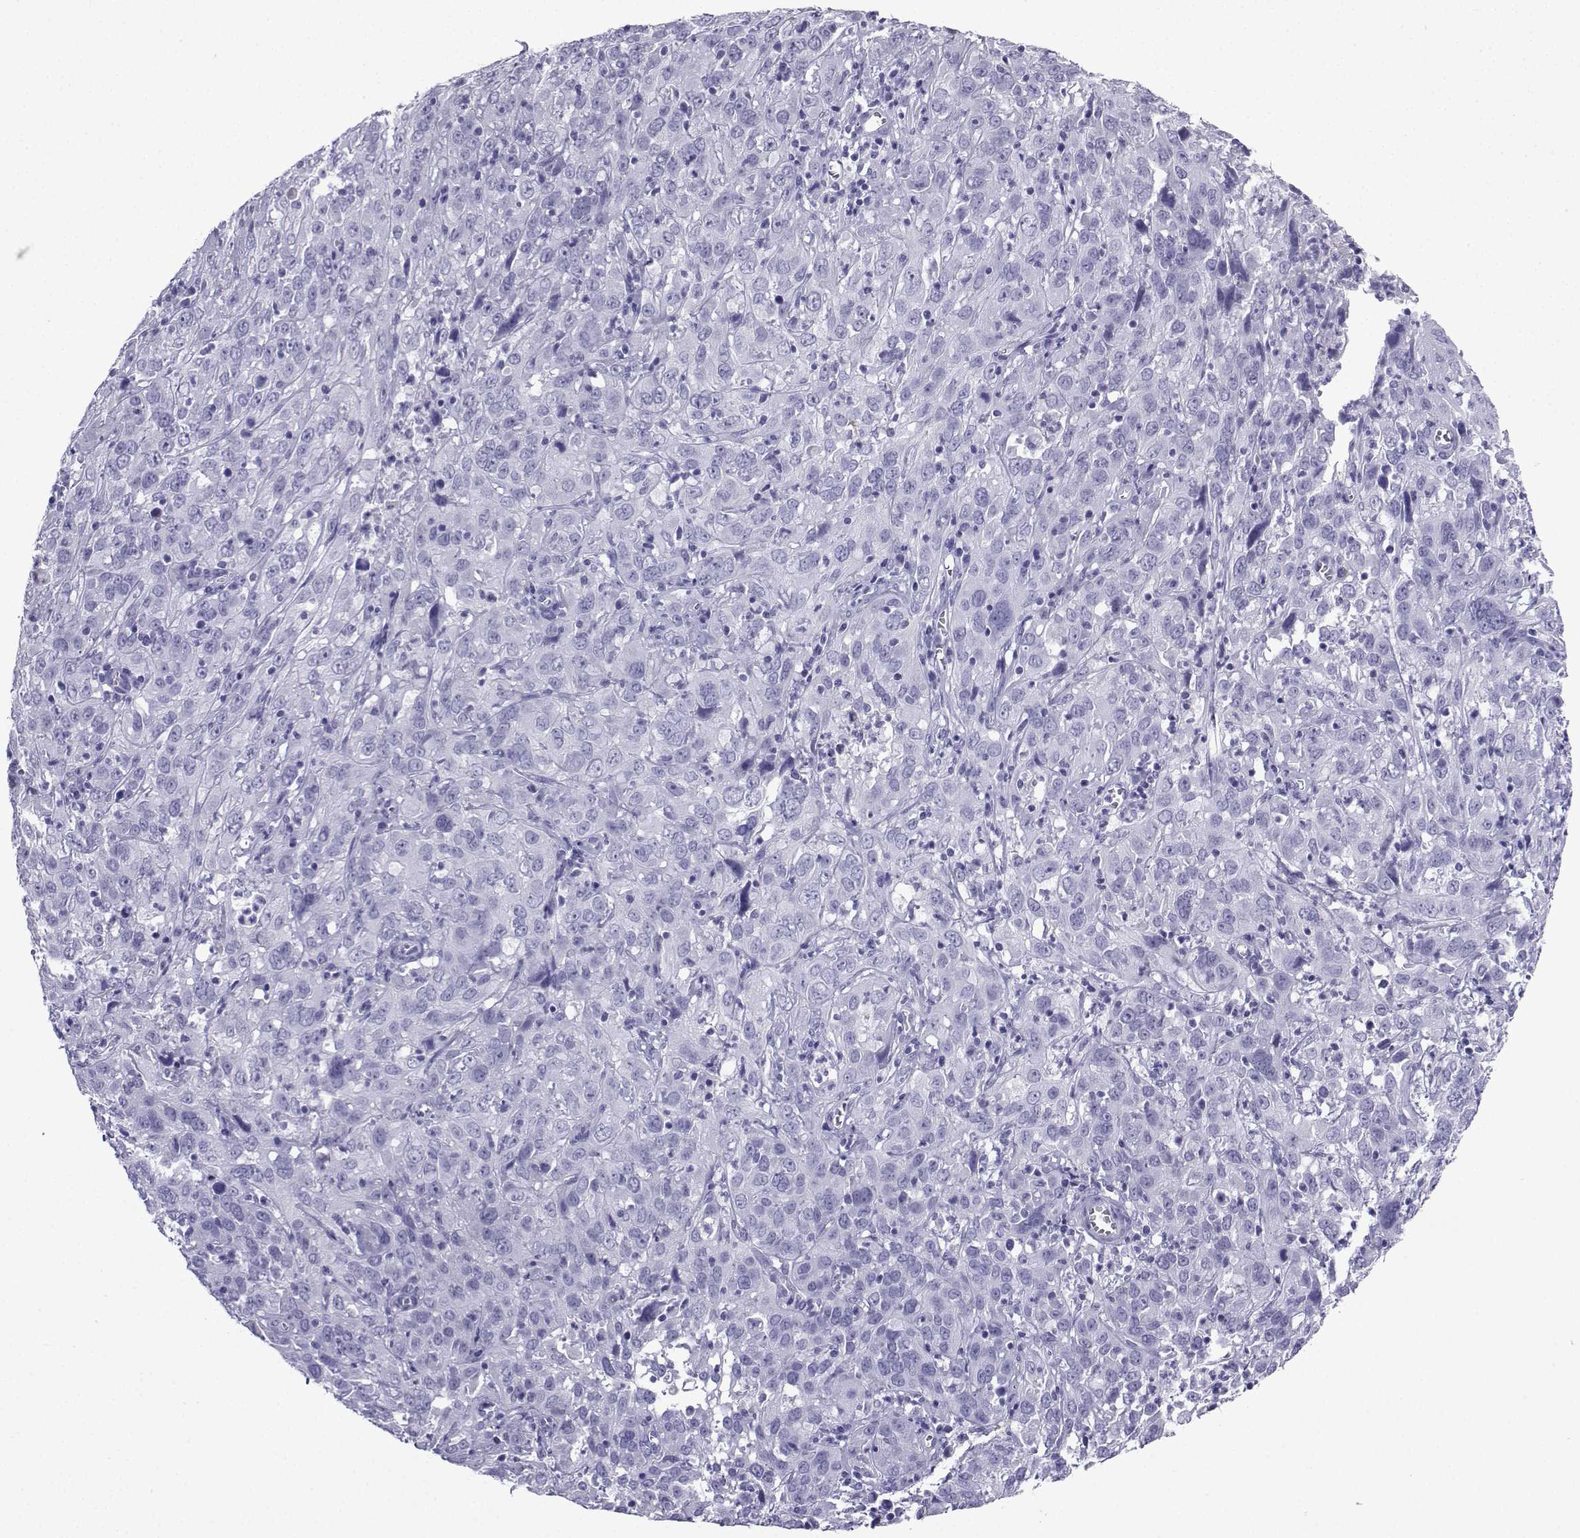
{"staining": {"intensity": "negative", "quantity": "none", "location": "none"}, "tissue": "cervical cancer", "cell_type": "Tumor cells", "image_type": "cancer", "snomed": [{"axis": "morphology", "description": "Squamous cell carcinoma, NOS"}, {"axis": "topography", "description": "Cervix"}], "caption": "Micrograph shows no significant protein staining in tumor cells of squamous cell carcinoma (cervical).", "gene": "SLC18A2", "patient": {"sex": "female", "age": 32}}